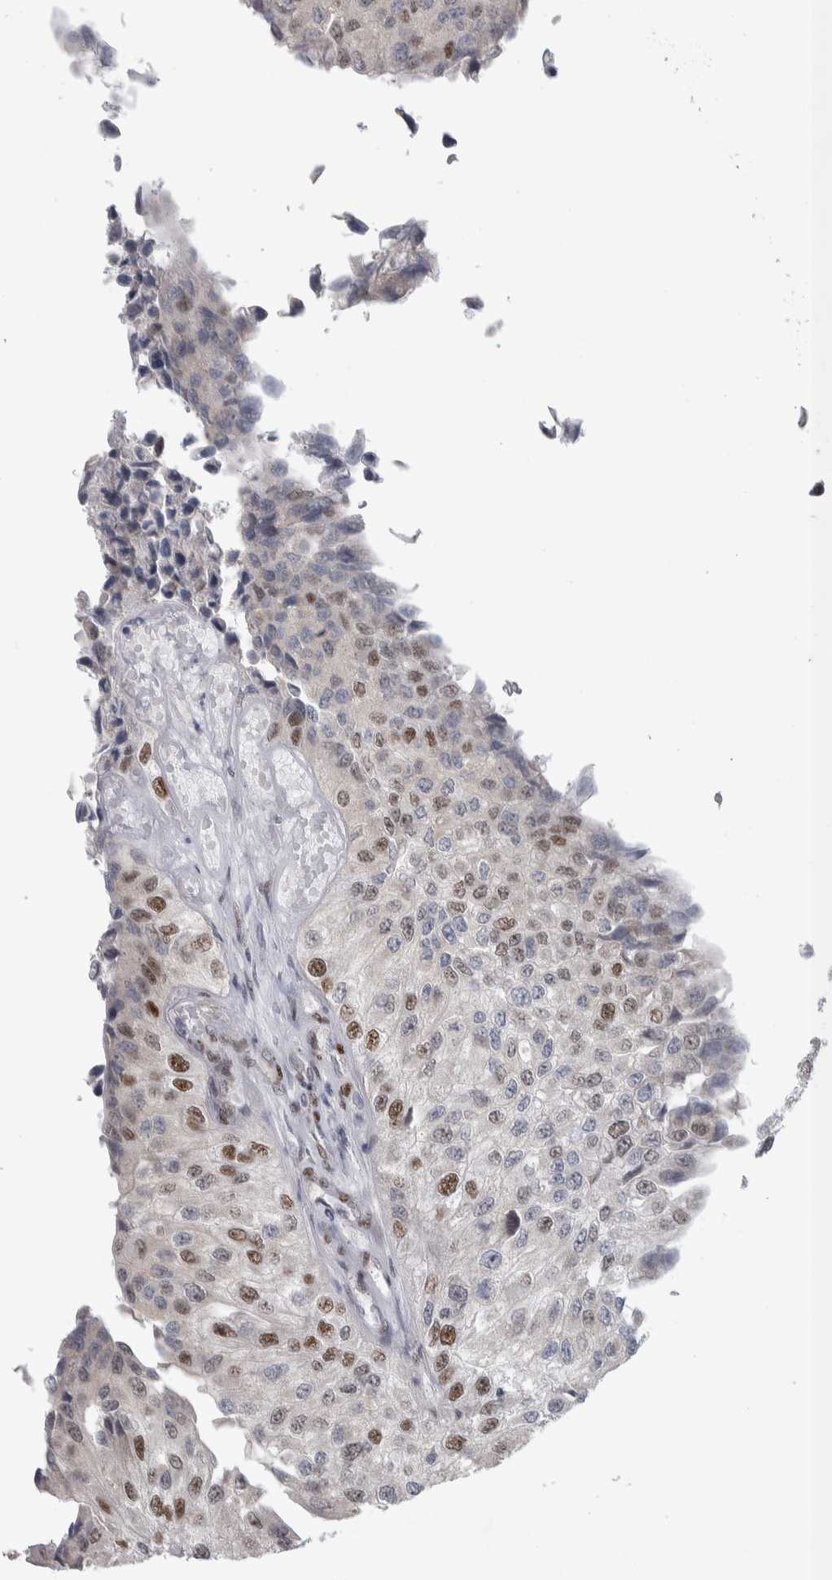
{"staining": {"intensity": "moderate", "quantity": "25%-75%", "location": "nuclear"}, "tissue": "urothelial cancer", "cell_type": "Tumor cells", "image_type": "cancer", "snomed": [{"axis": "morphology", "description": "Urothelial carcinoma, High grade"}, {"axis": "topography", "description": "Kidney"}, {"axis": "topography", "description": "Urinary bladder"}], "caption": "High-magnification brightfield microscopy of urothelial carcinoma (high-grade) stained with DAB (3,3'-diaminobenzidine) (brown) and counterstained with hematoxylin (blue). tumor cells exhibit moderate nuclear expression is identified in approximately25%-75% of cells. The protein of interest is shown in brown color, while the nuclei are stained blue.", "gene": "HEXIM2", "patient": {"sex": "male", "age": 77}}